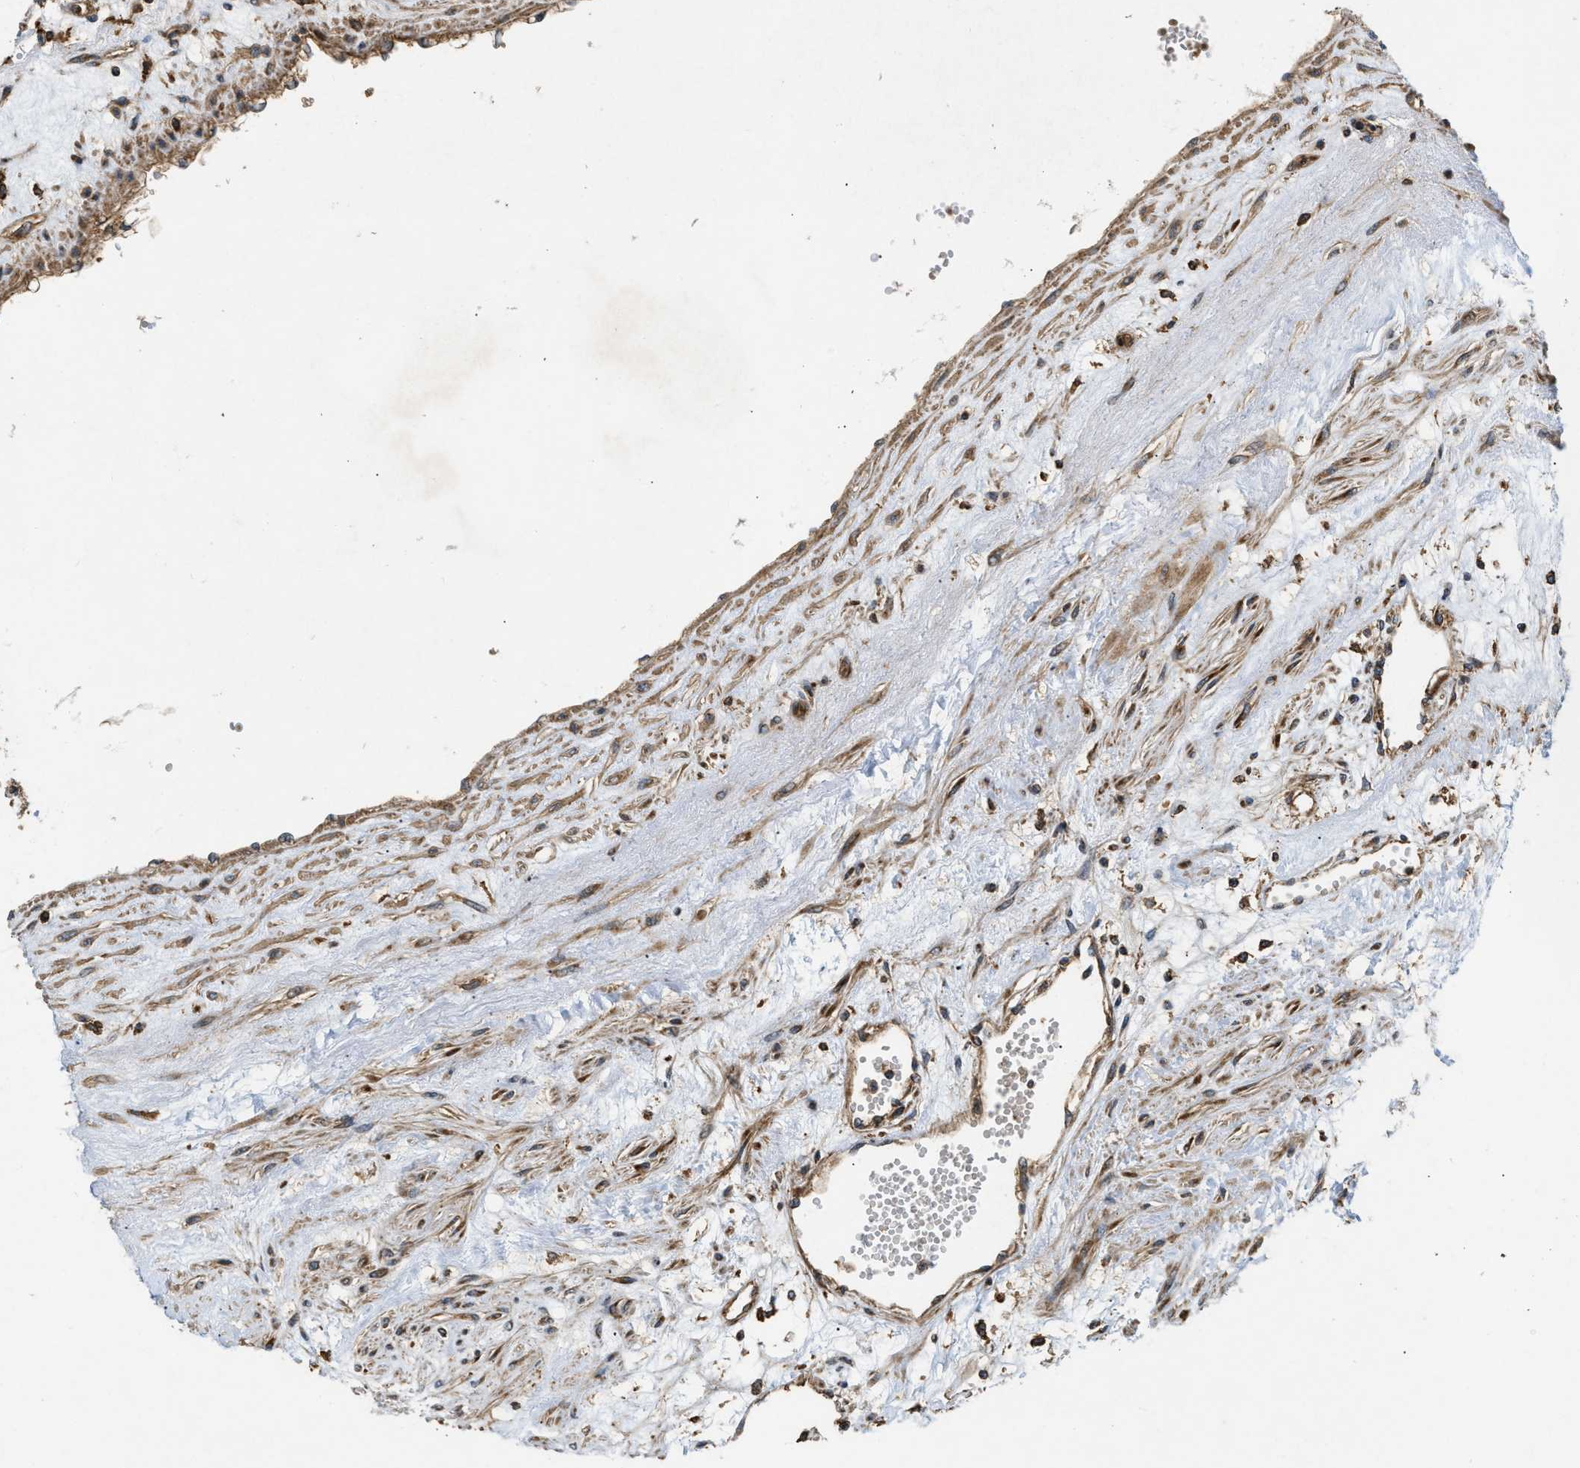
{"staining": {"intensity": "moderate", "quantity": "<25%", "location": "cytoplasmic/membranous"}, "tissue": "renal cancer", "cell_type": "Tumor cells", "image_type": "cancer", "snomed": [{"axis": "morphology", "description": "Adenocarcinoma, NOS"}, {"axis": "topography", "description": "Kidney"}], "caption": "Protein analysis of renal adenocarcinoma tissue demonstrates moderate cytoplasmic/membranous staining in approximately <25% of tumor cells.", "gene": "GNB4", "patient": {"sex": "male", "age": 59}}